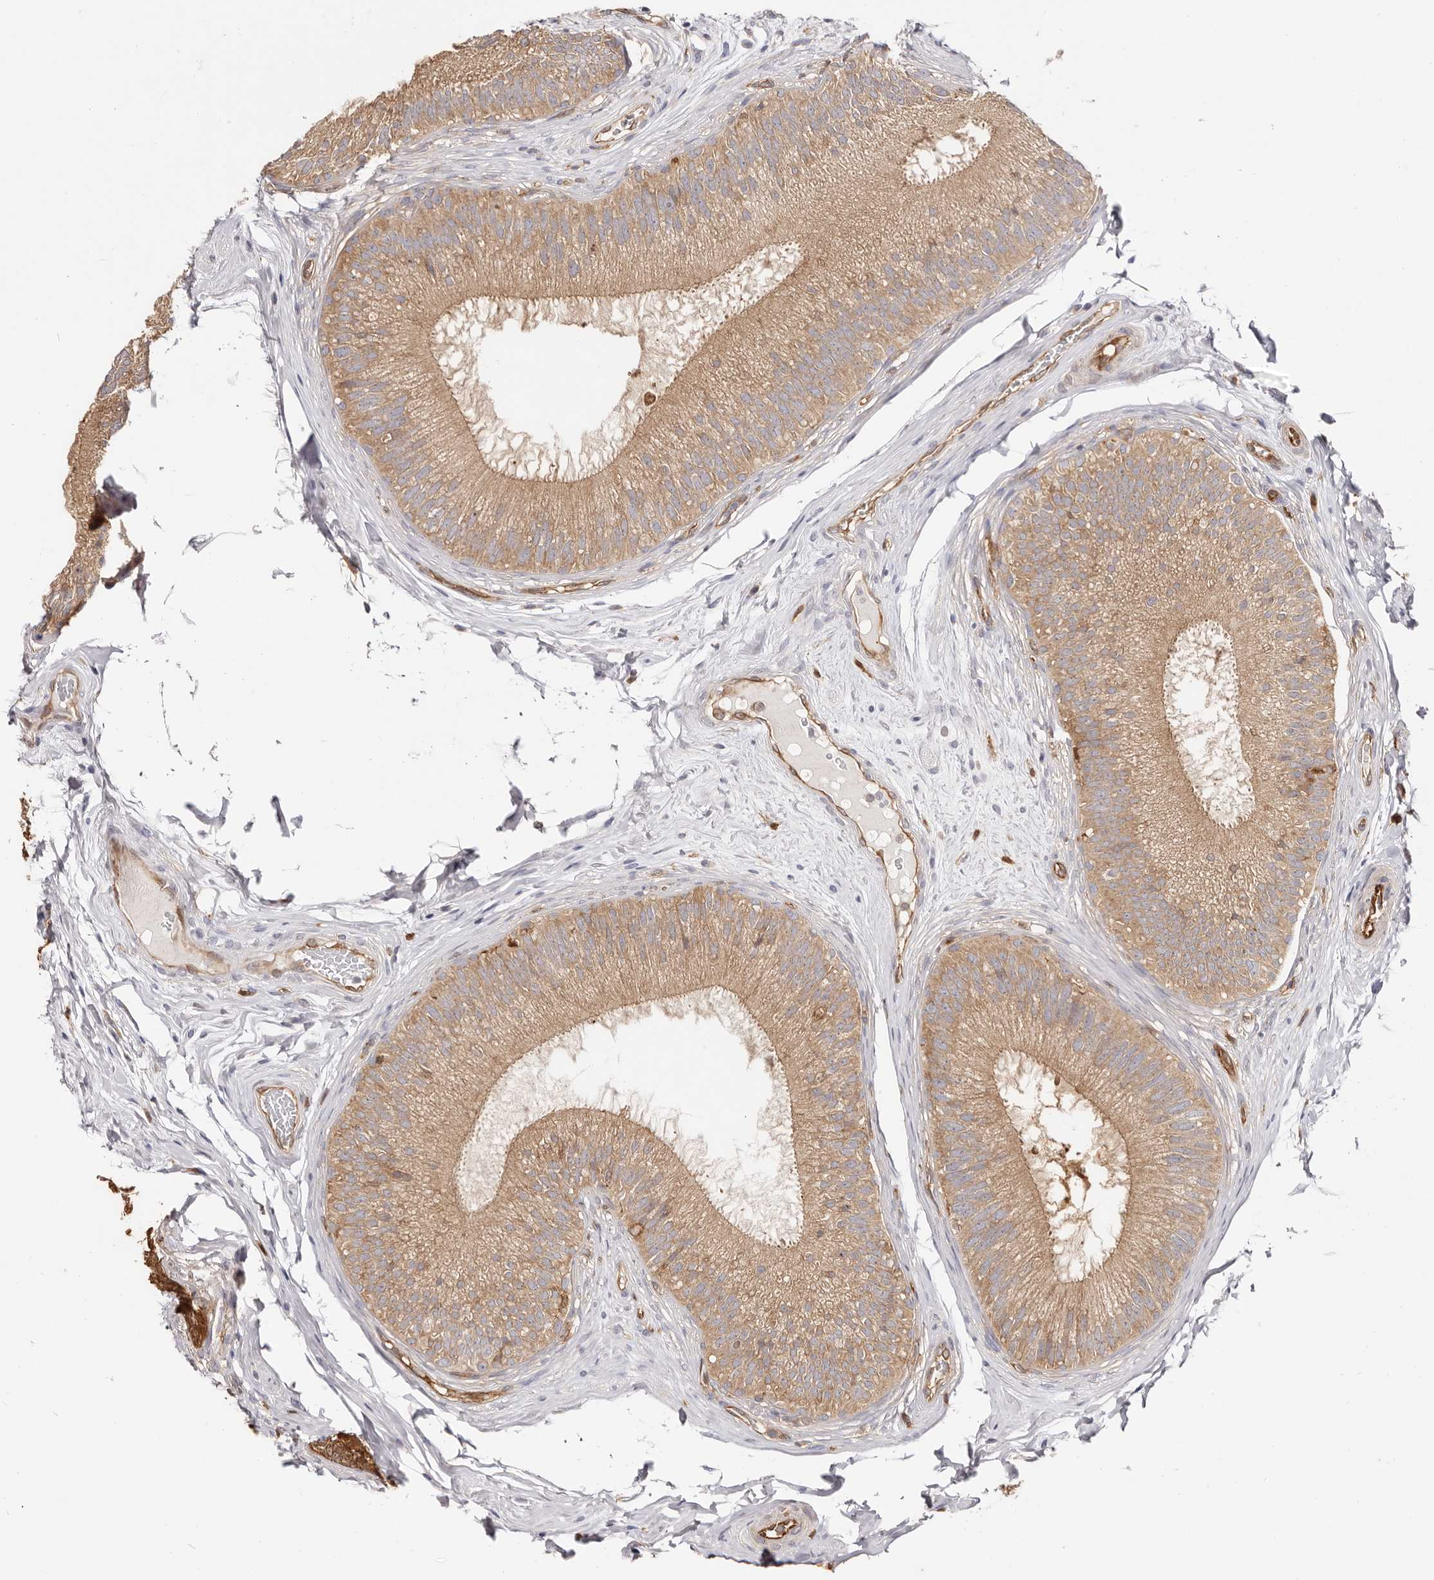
{"staining": {"intensity": "moderate", "quantity": "25%-75%", "location": "cytoplasmic/membranous"}, "tissue": "epididymis", "cell_type": "Glandular cells", "image_type": "normal", "snomed": [{"axis": "morphology", "description": "Normal tissue, NOS"}, {"axis": "topography", "description": "Epididymis"}], "caption": "Normal epididymis reveals moderate cytoplasmic/membranous staining in about 25%-75% of glandular cells (brown staining indicates protein expression, while blue staining denotes nuclei)..", "gene": "LAP3", "patient": {"sex": "male", "age": 45}}